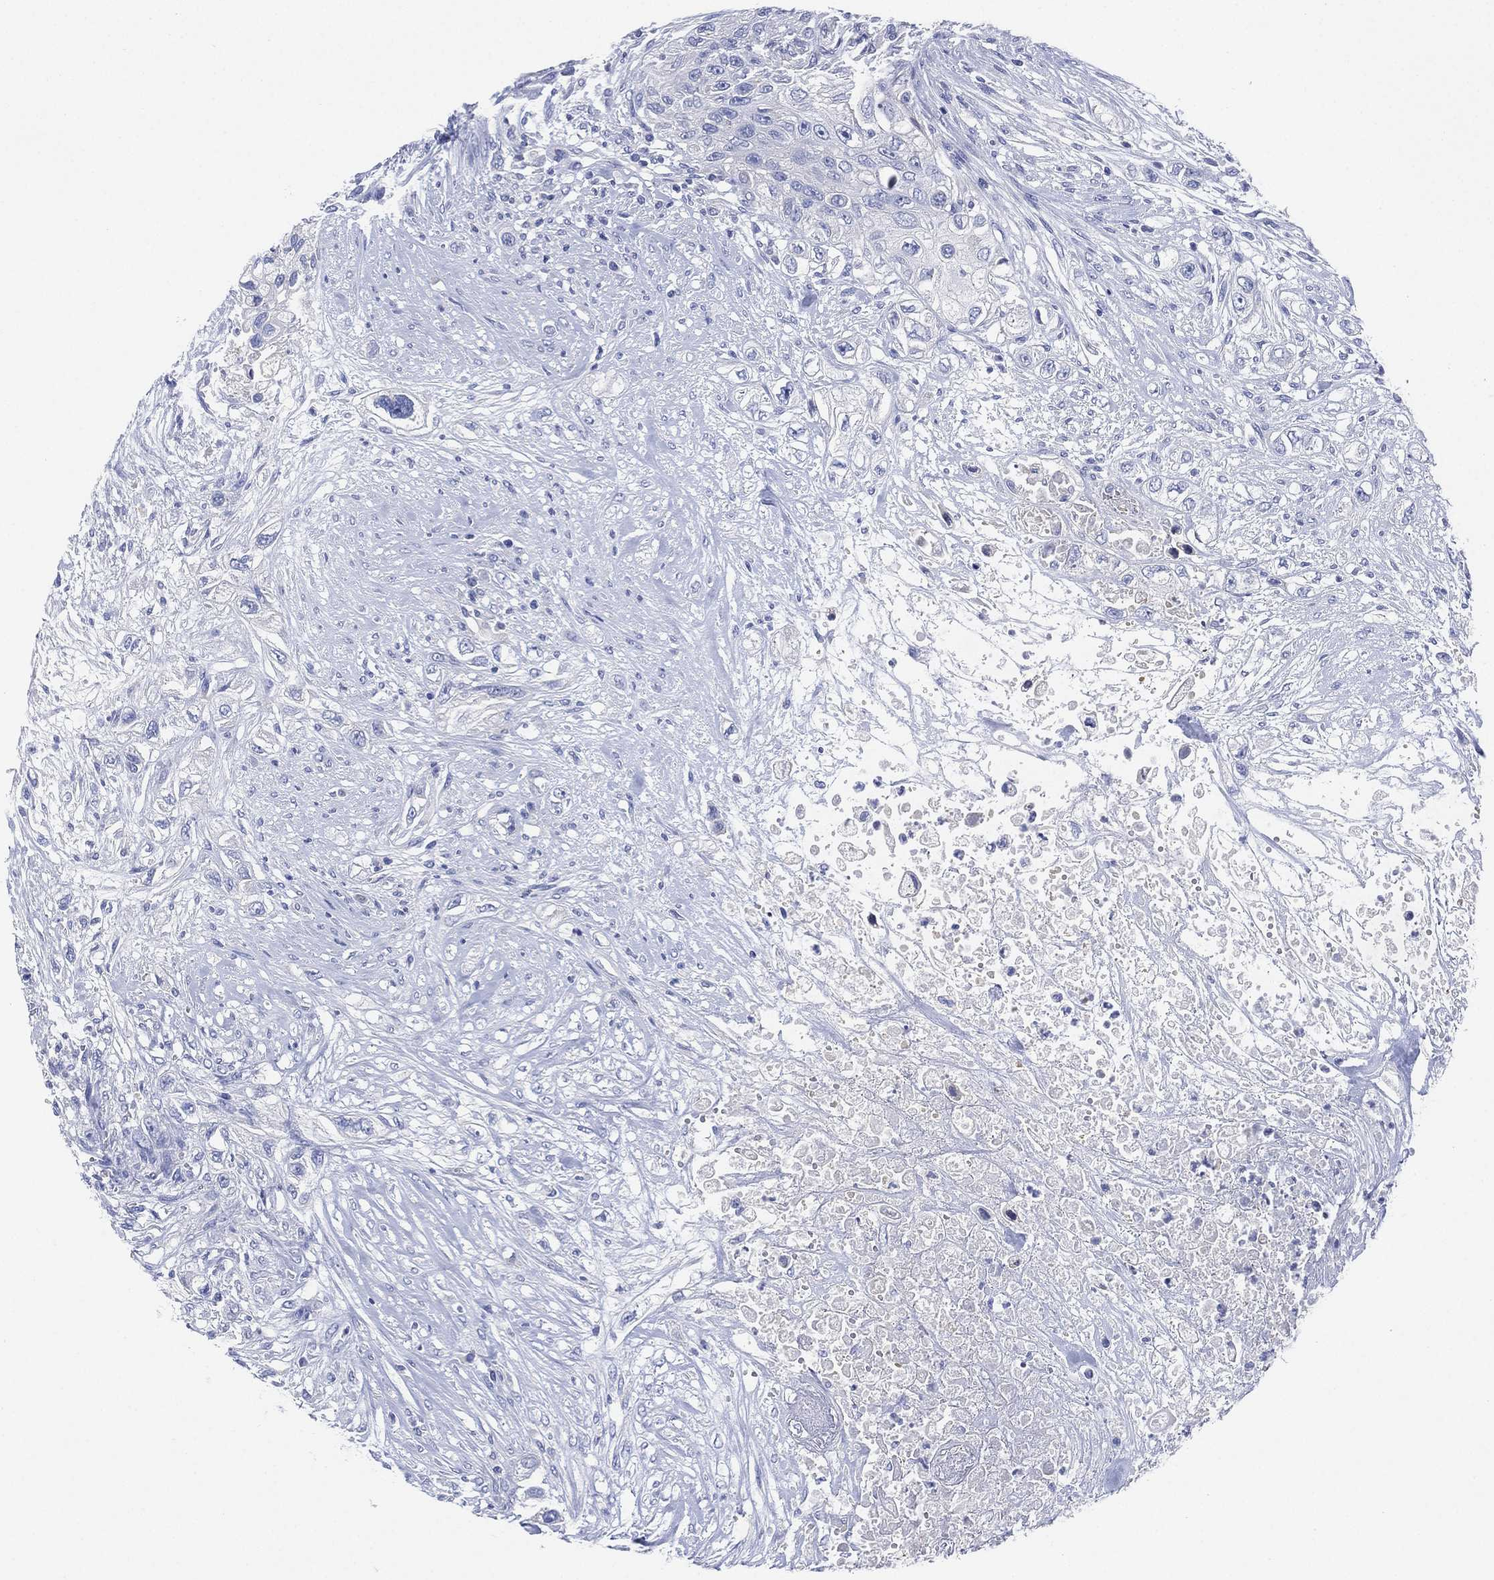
{"staining": {"intensity": "negative", "quantity": "none", "location": "none"}, "tissue": "urothelial cancer", "cell_type": "Tumor cells", "image_type": "cancer", "snomed": [{"axis": "morphology", "description": "Urothelial carcinoma, High grade"}, {"axis": "topography", "description": "Urinary bladder"}], "caption": "Urothelial carcinoma (high-grade) was stained to show a protein in brown. There is no significant staining in tumor cells. (DAB immunohistochemistry with hematoxylin counter stain).", "gene": "CHRNA3", "patient": {"sex": "female", "age": 56}}